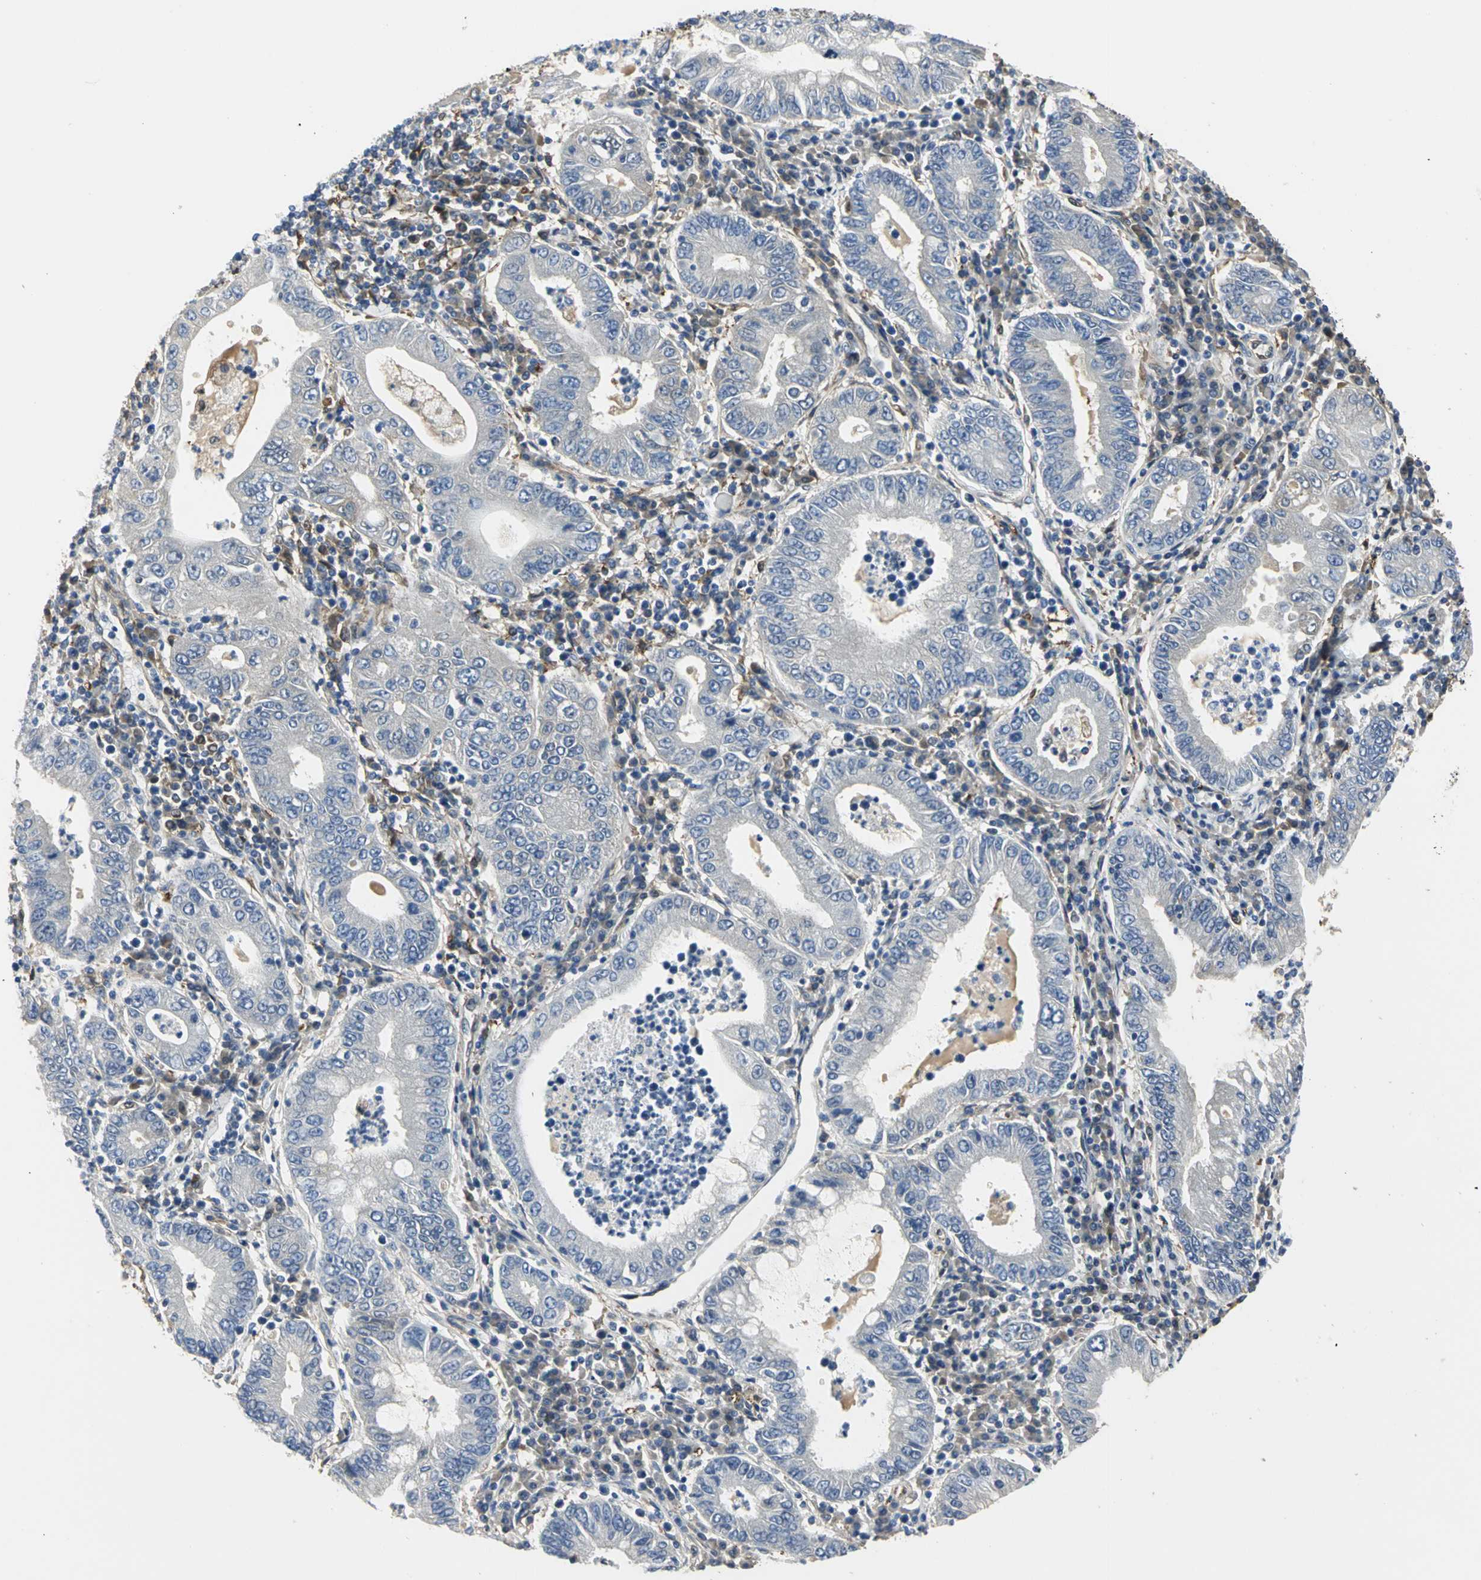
{"staining": {"intensity": "negative", "quantity": "none", "location": "none"}, "tissue": "stomach cancer", "cell_type": "Tumor cells", "image_type": "cancer", "snomed": [{"axis": "morphology", "description": "Normal tissue, NOS"}, {"axis": "morphology", "description": "Adenocarcinoma, NOS"}, {"axis": "topography", "description": "Esophagus"}, {"axis": "topography", "description": "Stomach, upper"}, {"axis": "topography", "description": "Peripheral nerve tissue"}], "caption": "Human stomach cancer (adenocarcinoma) stained for a protein using IHC displays no expression in tumor cells.", "gene": "CHRNB1", "patient": {"sex": "male", "age": 62}}